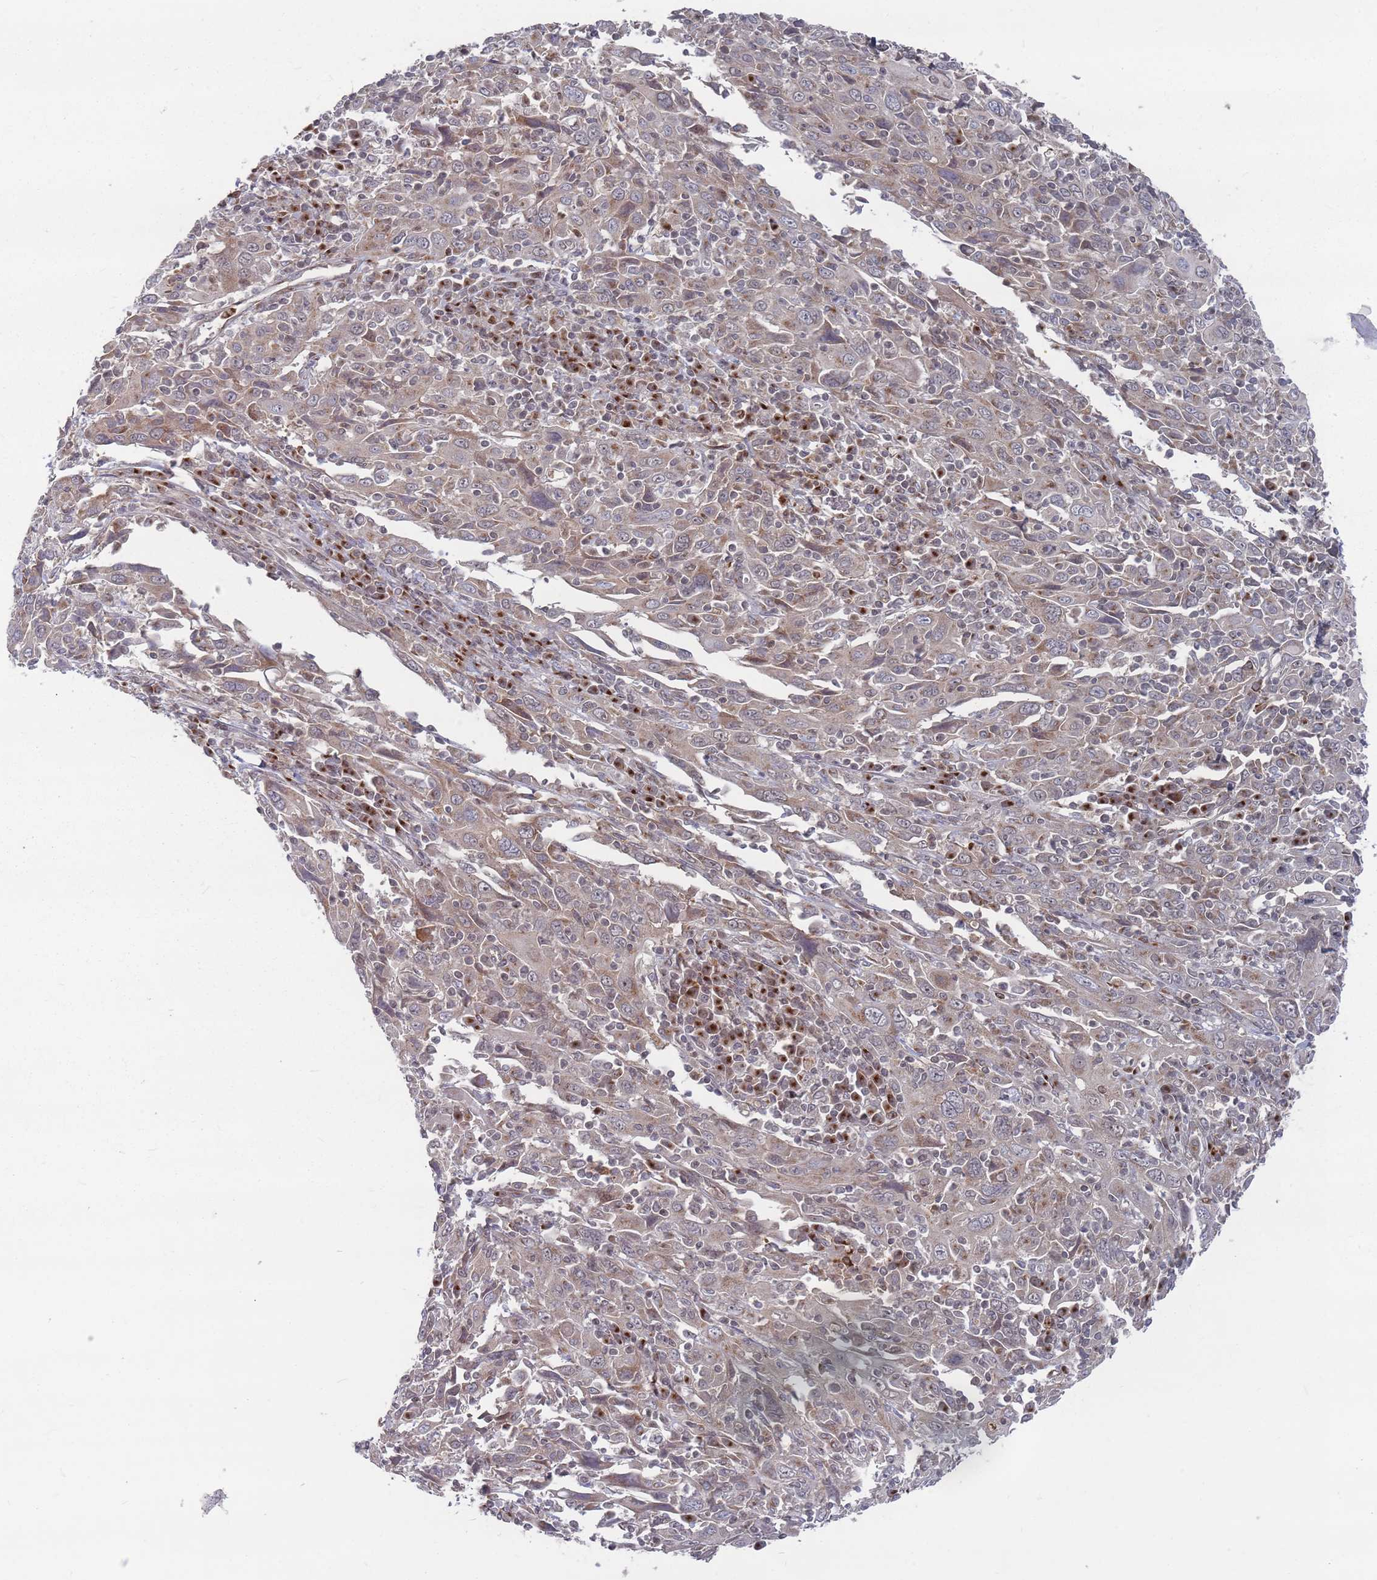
{"staining": {"intensity": "weak", "quantity": "25%-75%", "location": "cytoplasmic/membranous"}, "tissue": "cervical cancer", "cell_type": "Tumor cells", "image_type": "cancer", "snomed": [{"axis": "morphology", "description": "Squamous cell carcinoma, NOS"}, {"axis": "topography", "description": "Cervix"}], "caption": "Immunohistochemistry (IHC) staining of cervical squamous cell carcinoma, which exhibits low levels of weak cytoplasmic/membranous positivity in about 25%-75% of tumor cells indicating weak cytoplasmic/membranous protein staining. The staining was performed using DAB (brown) for protein detection and nuclei were counterstained in hematoxylin (blue).", "gene": "FMO4", "patient": {"sex": "female", "age": 46}}